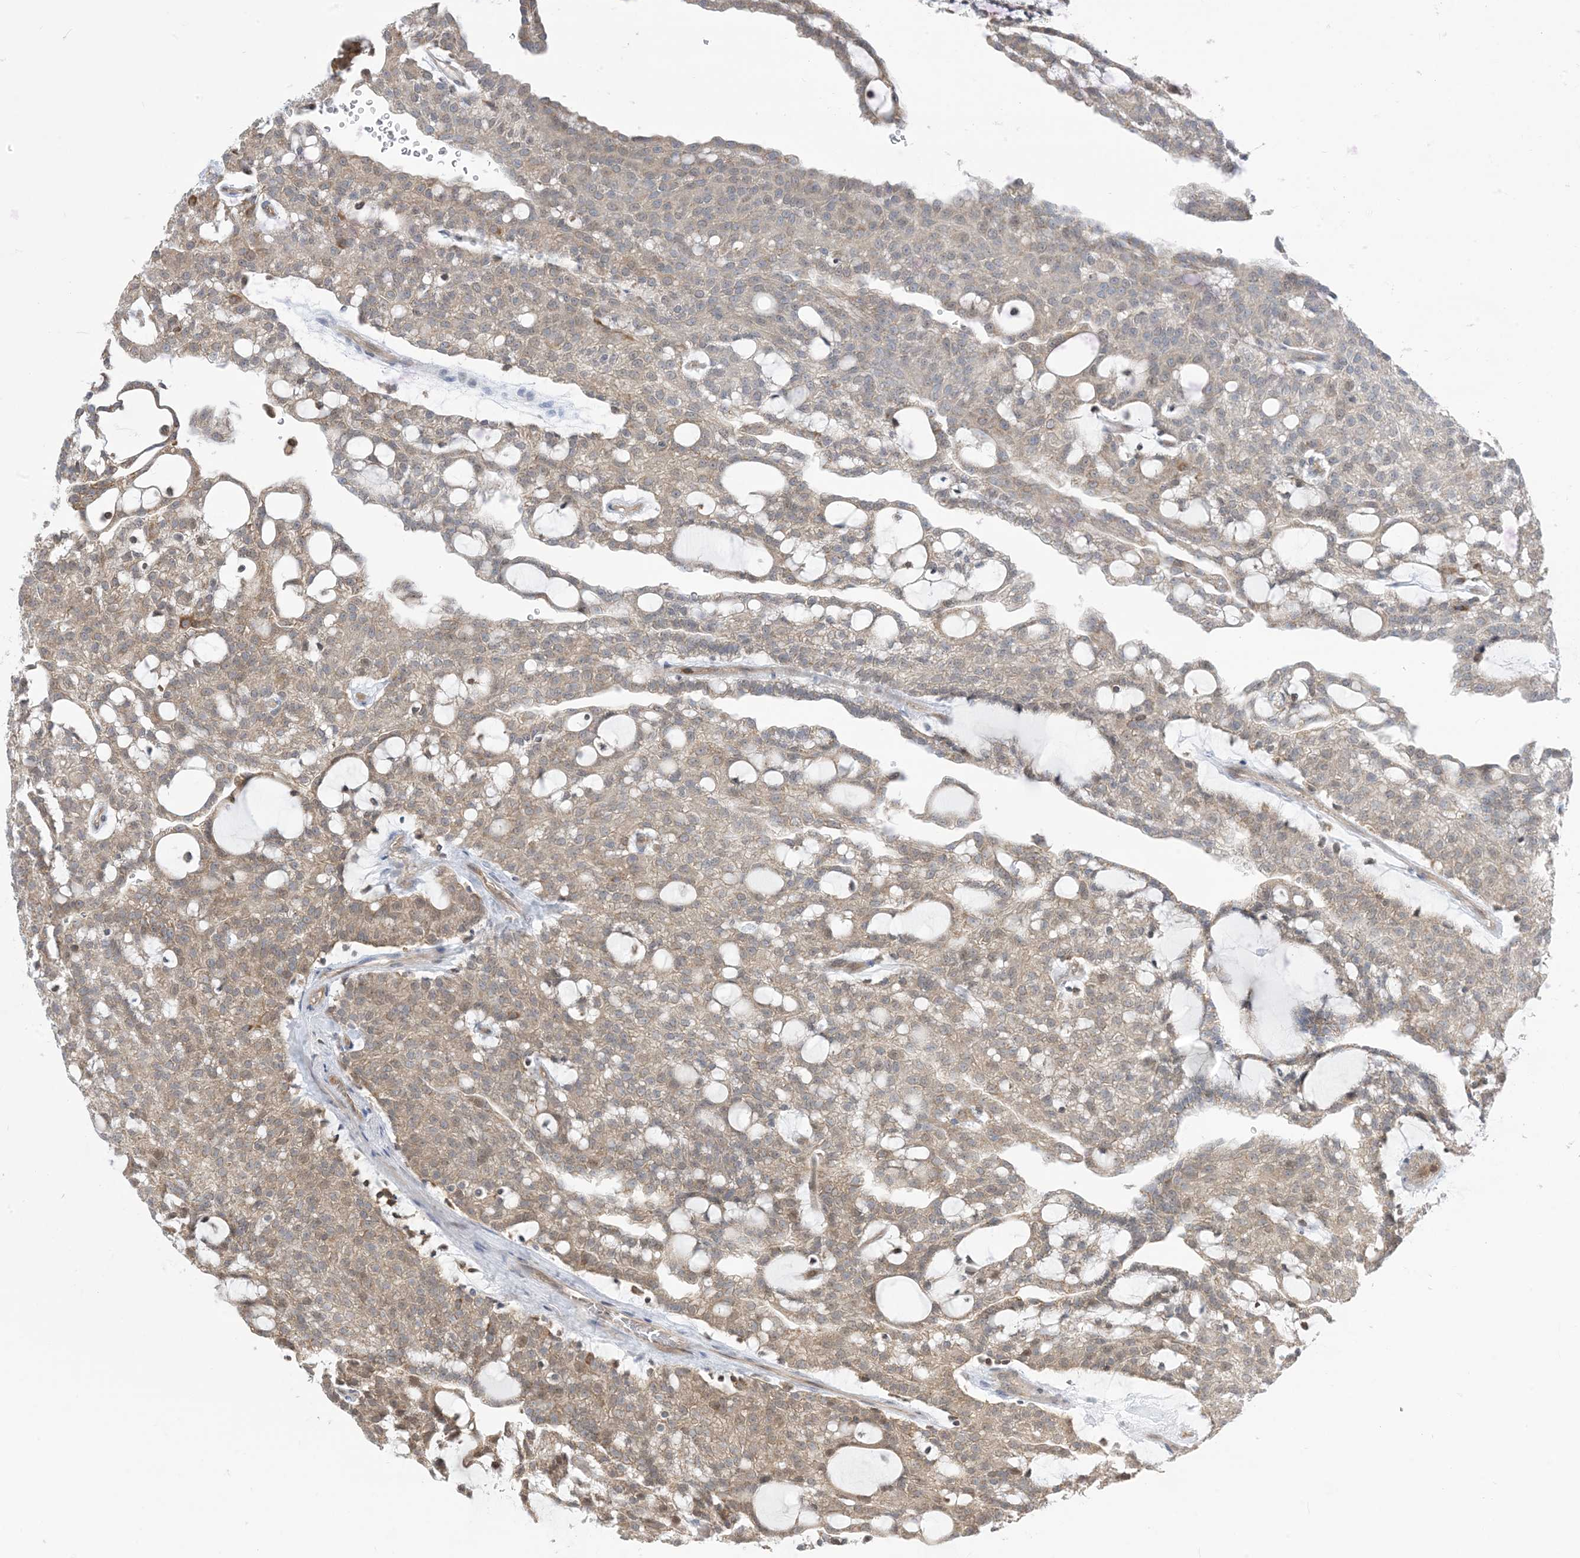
{"staining": {"intensity": "weak", "quantity": ">75%", "location": "cytoplasmic/membranous"}, "tissue": "renal cancer", "cell_type": "Tumor cells", "image_type": "cancer", "snomed": [{"axis": "morphology", "description": "Adenocarcinoma, NOS"}, {"axis": "topography", "description": "Kidney"}], "caption": "Renal cancer stained for a protein shows weak cytoplasmic/membranous positivity in tumor cells. The staining is performed using DAB (3,3'-diaminobenzidine) brown chromogen to label protein expression. The nuclei are counter-stained blue using hematoxylin.", "gene": "CASP4", "patient": {"sex": "male", "age": 63}}